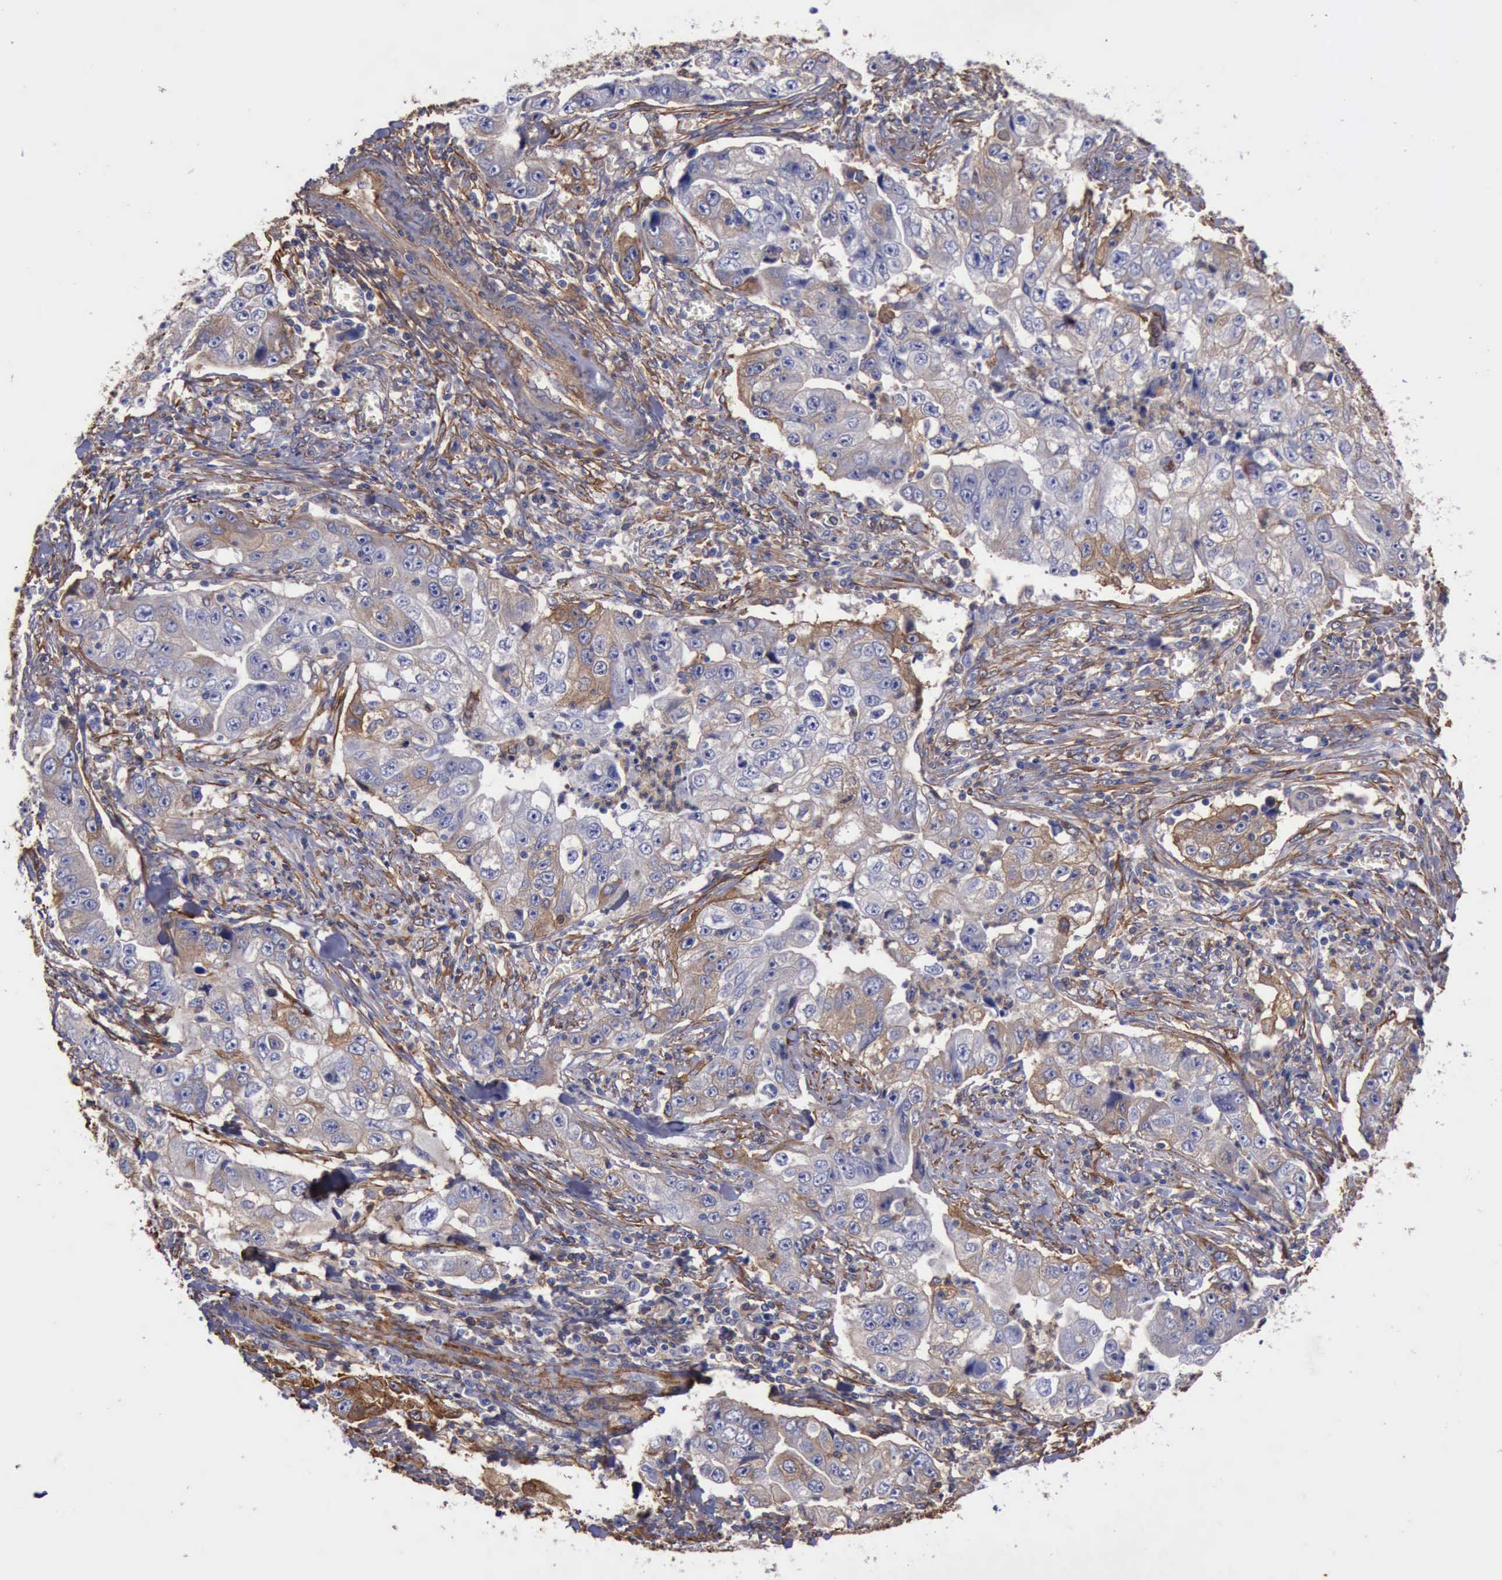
{"staining": {"intensity": "strong", "quantity": "25%-75%", "location": "cytoplasmic/membranous"}, "tissue": "lung cancer", "cell_type": "Tumor cells", "image_type": "cancer", "snomed": [{"axis": "morphology", "description": "Squamous cell carcinoma, NOS"}, {"axis": "topography", "description": "Lung"}], "caption": "Immunohistochemistry histopathology image of squamous cell carcinoma (lung) stained for a protein (brown), which shows high levels of strong cytoplasmic/membranous staining in approximately 25%-75% of tumor cells.", "gene": "FLNA", "patient": {"sex": "male", "age": 64}}